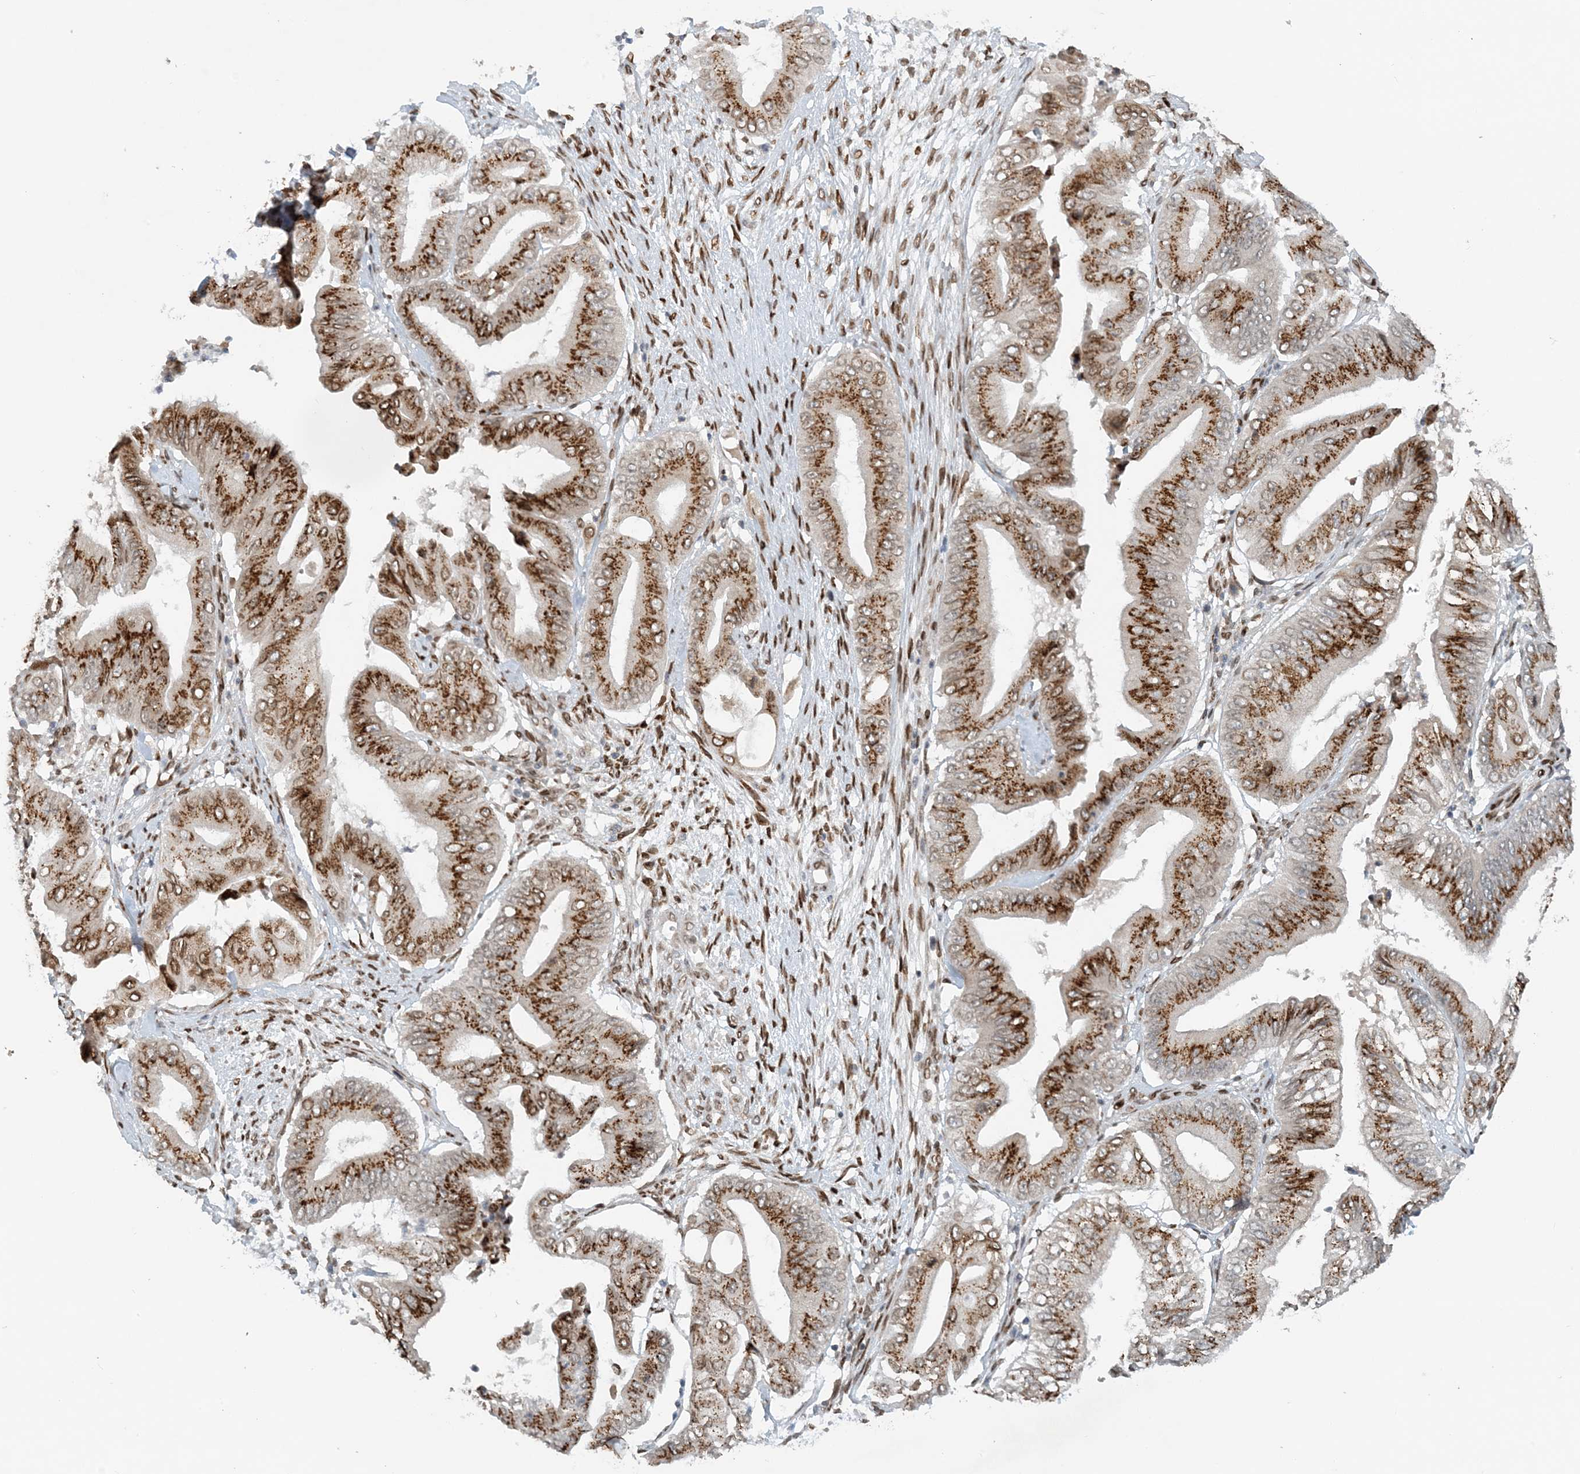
{"staining": {"intensity": "strong", "quantity": ">75%", "location": "cytoplasmic/membranous"}, "tissue": "pancreatic cancer", "cell_type": "Tumor cells", "image_type": "cancer", "snomed": [{"axis": "morphology", "description": "Adenocarcinoma, NOS"}, {"axis": "topography", "description": "Pancreas"}], "caption": "Brown immunohistochemical staining in human pancreatic cancer (adenocarcinoma) reveals strong cytoplasmic/membranous expression in about >75% of tumor cells.", "gene": "SLC35A2", "patient": {"sex": "female", "age": 77}}